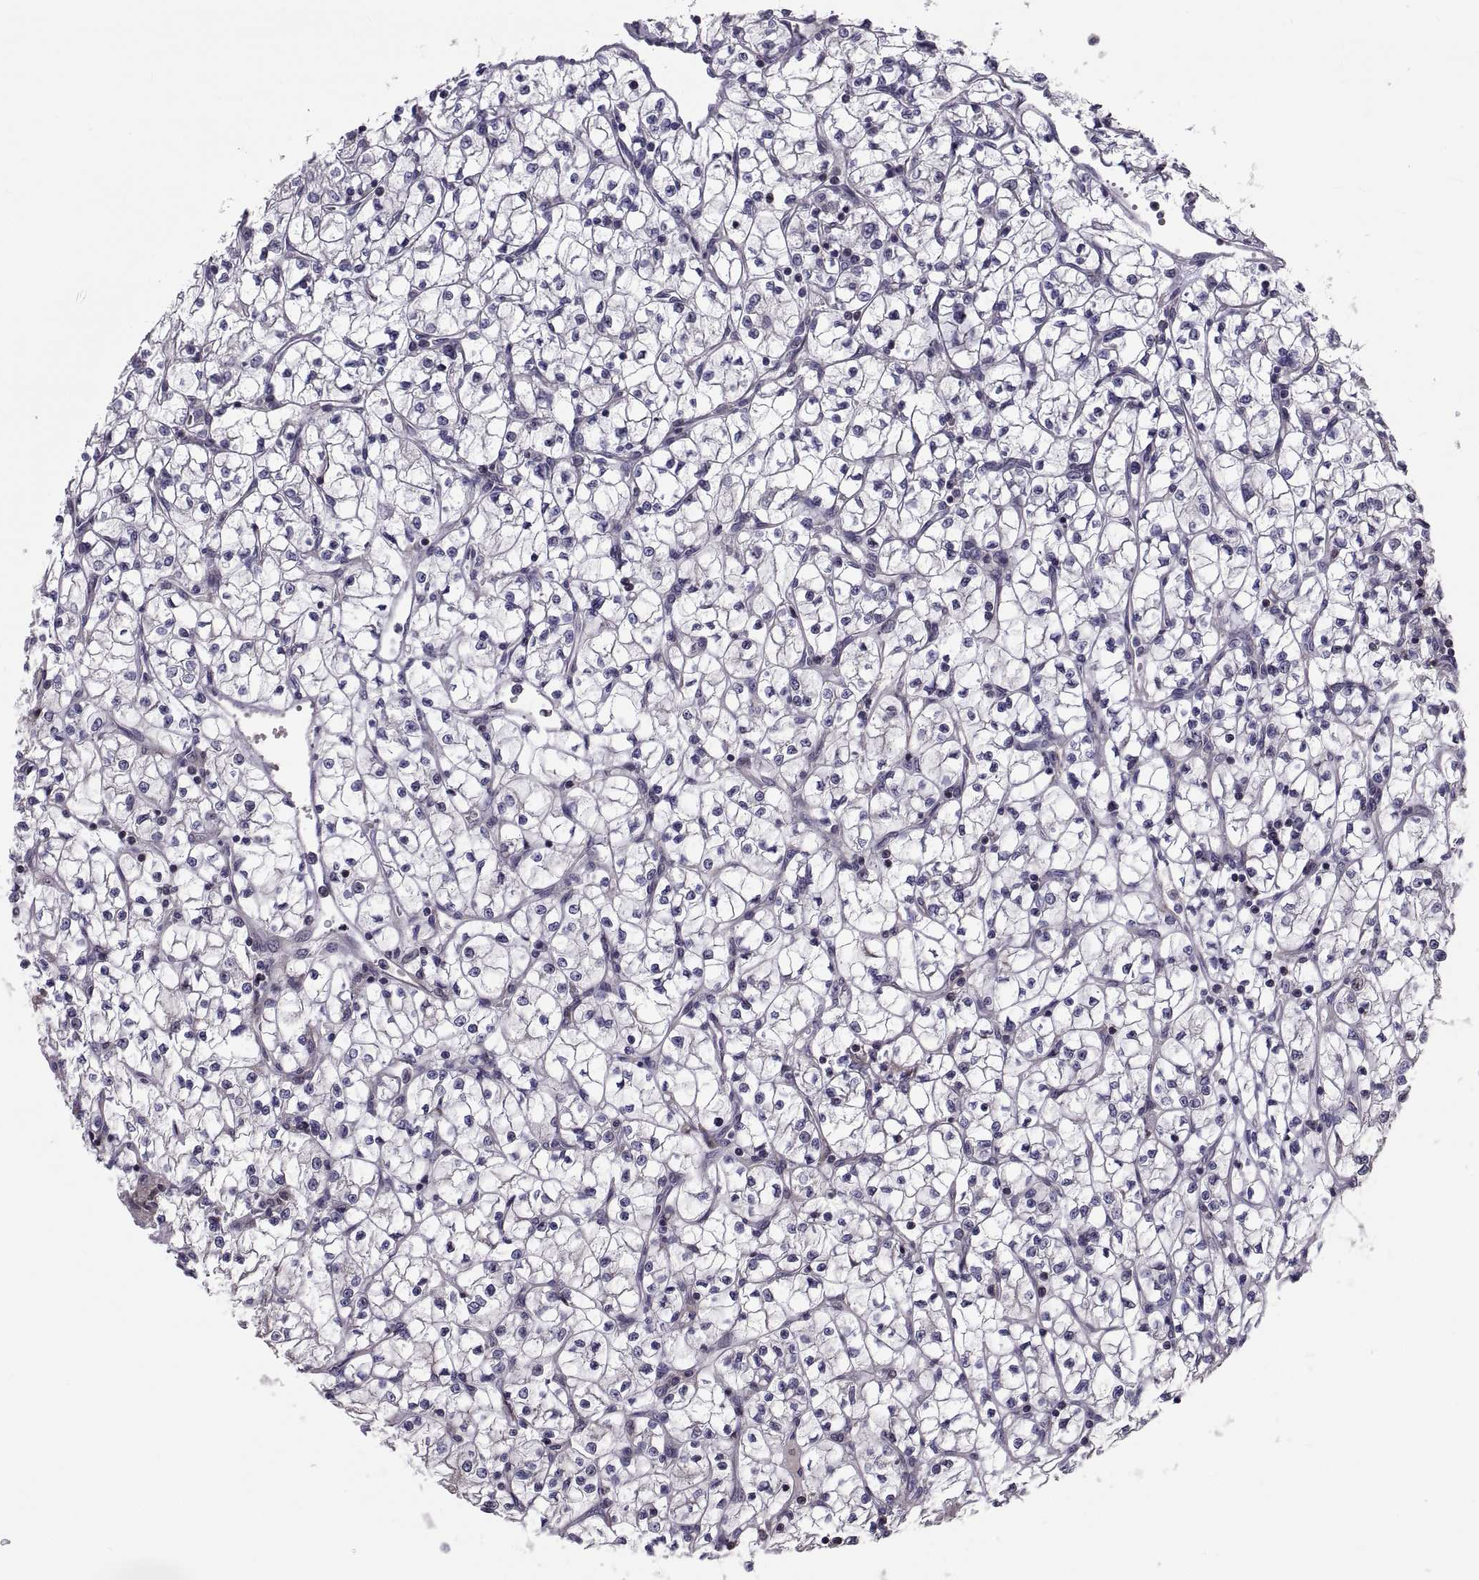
{"staining": {"intensity": "negative", "quantity": "none", "location": "none"}, "tissue": "renal cancer", "cell_type": "Tumor cells", "image_type": "cancer", "snomed": [{"axis": "morphology", "description": "Adenocarcinoma, NOS"}, {"axis": "topography", "description": "Kidney"}], "caption": "A high-resolution micrograph shows immunohistochemistry (IHC) staining of renal adenocarcinoma, which exhibits no significant staining in tumor cells.", "gene": "ANO1", "patient": {"sex": "female", "age": 64}}